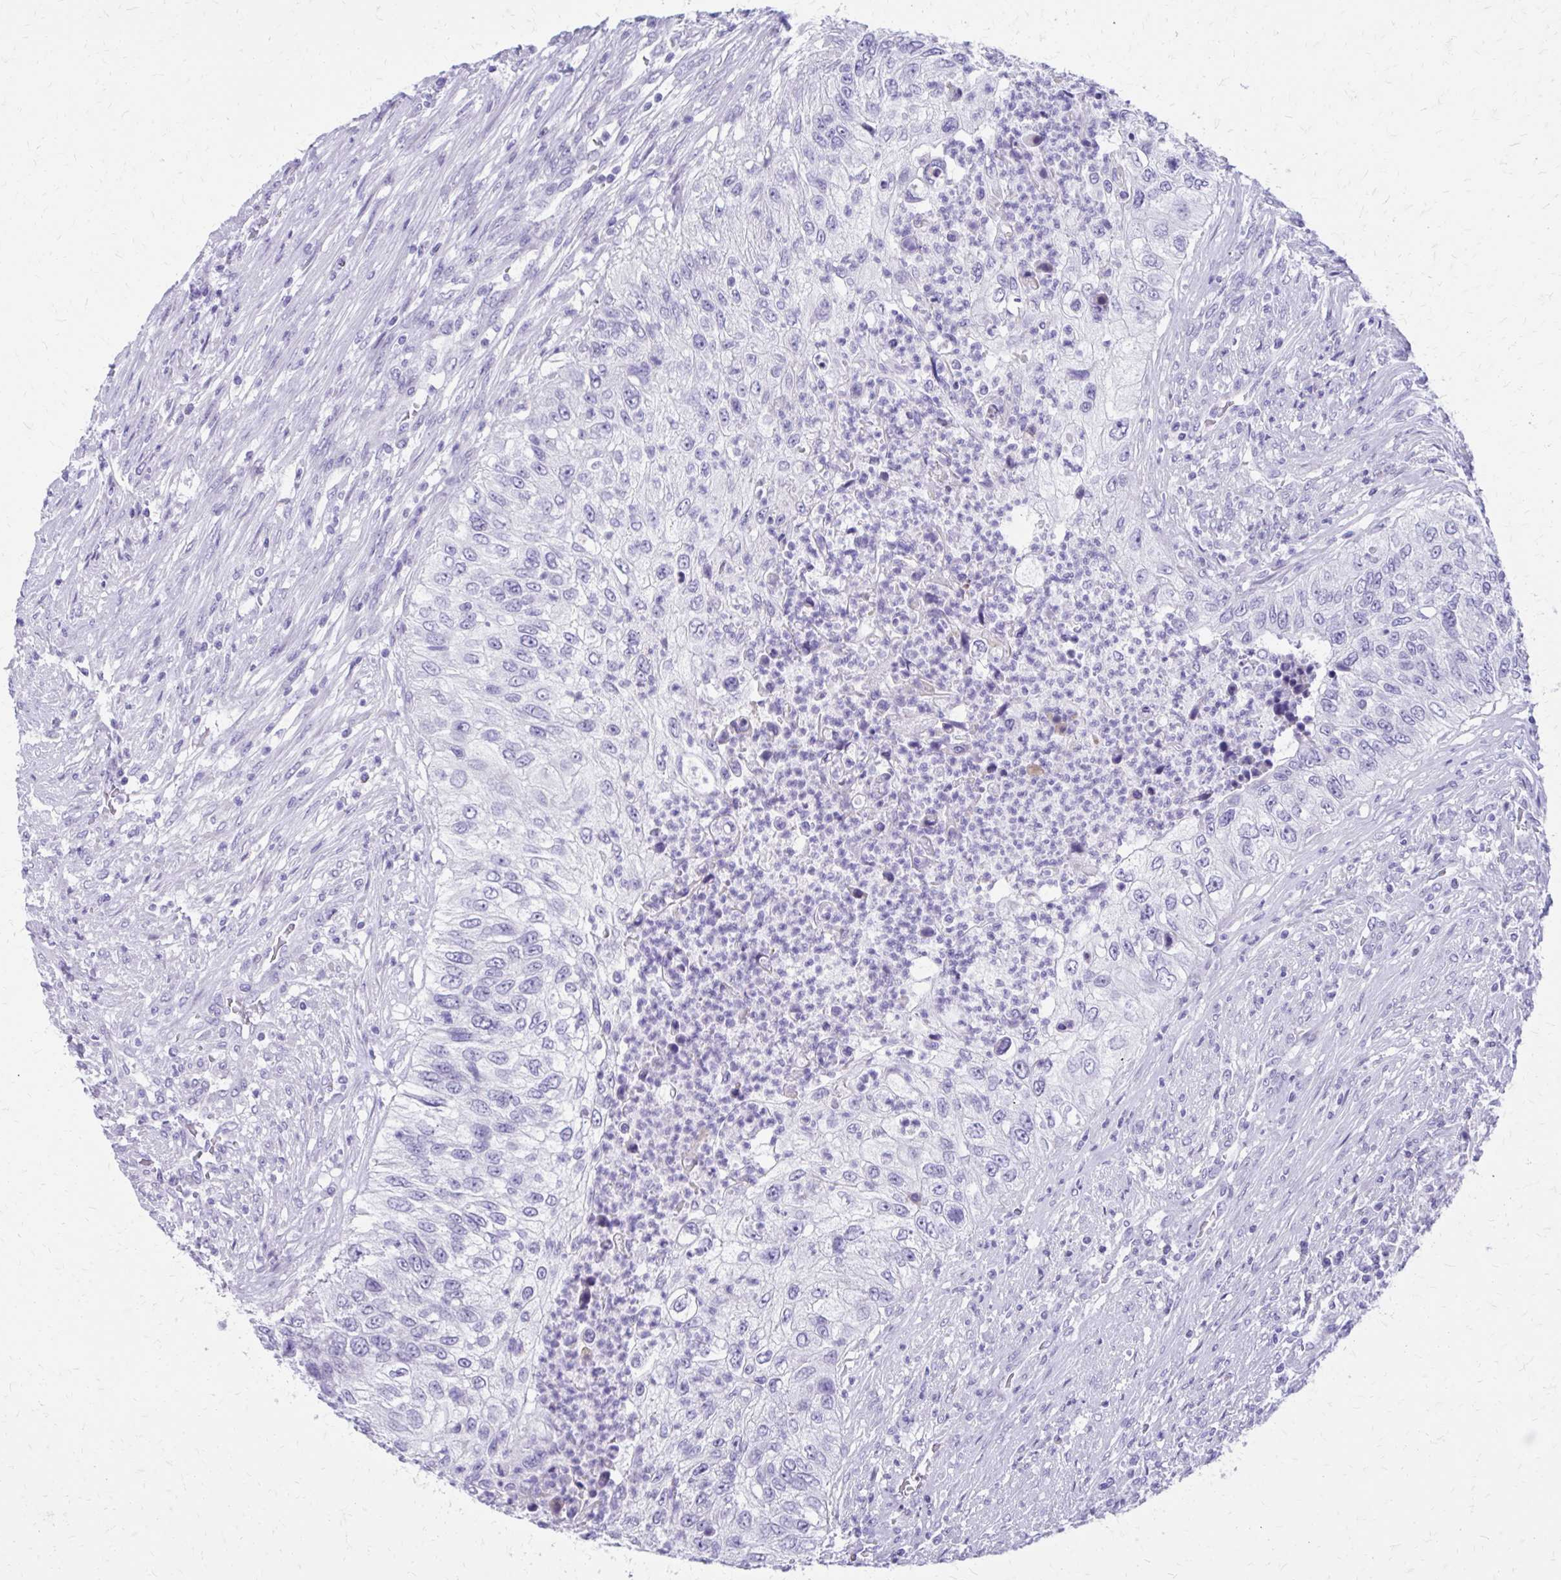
{"staining": {"intensity": "negative", "quantity": "none", "location": "none"}, "tissue": "urothelial cancer", "cell_type": "Tumor cells", "image_type": "cancer", "snomed": [{"axis": "morphology", "description": "Urothelial carcinoma, High grade"}, {"axis": "topography", "description": "Urinary bladder"}], "caption": "DAB (3,3'-diaminobenzidine) immunohistochemical staining of human urothelial cancer displays no significant expression in tumor cells. Nuclei are stained in blue.", "gene": "LCN15", "patient": {"sex": "female", "age": 60}}